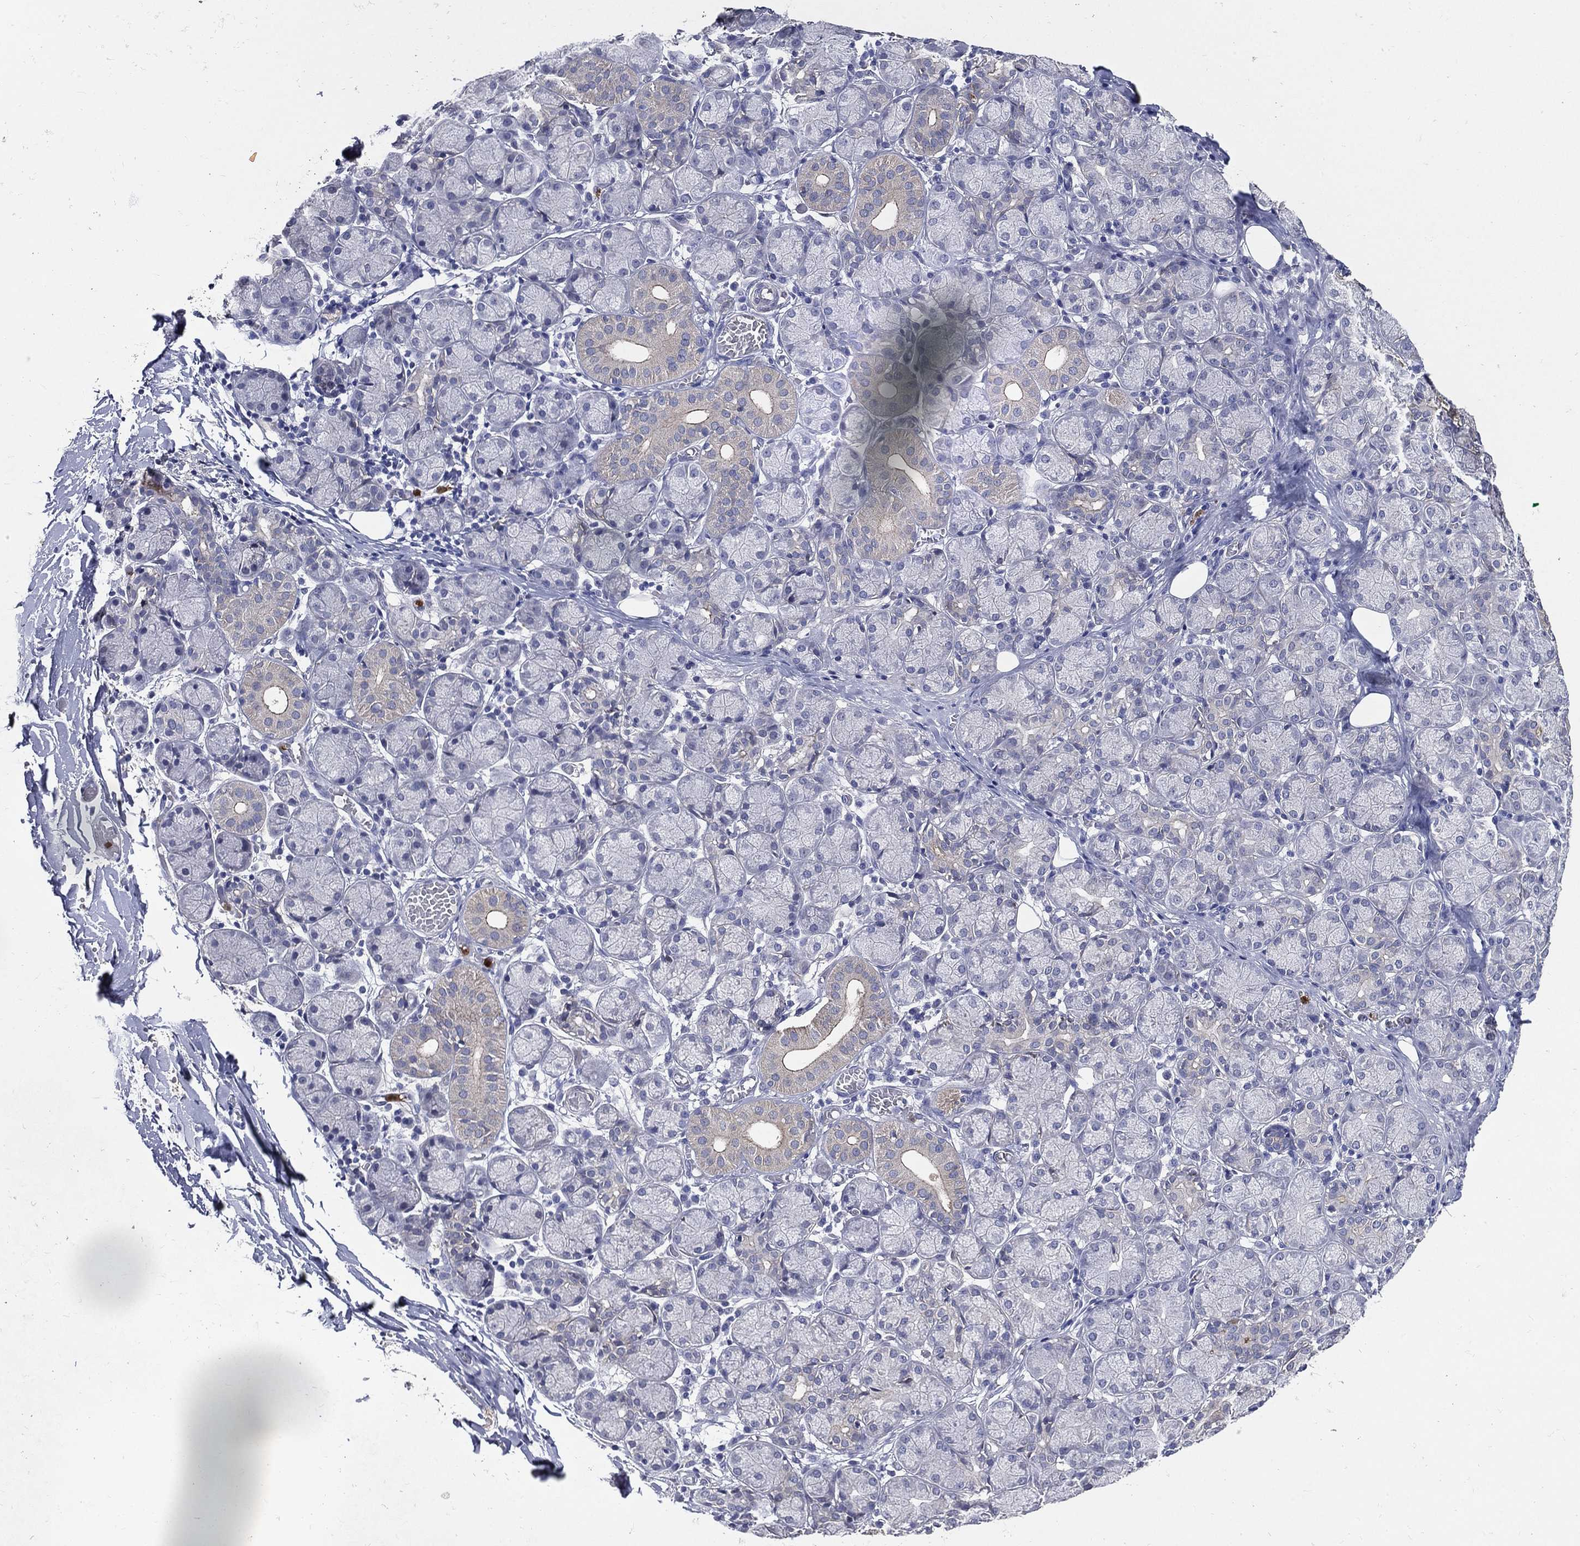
{"staining": {"intensity": "weak", "quantity": "<25%", "location": "cytoplasmic/membranous"}, "tissue": "salivary gland", "cell_type": "Glandular cells", "image_type": "normal", "snomed": [{"axis": "morphology", "description": "Normal tissue, NOS"}, {"axis": "topography", "description": "Salivary gland"}, {"axis": "topography", "description": "Peripheral nerve tissue"}], "caption": "Glandular cells show no significant protein positivity in normal salivary gland. The staining was performed using DAB to visualize the protein expression in brown, while the nuclei were stained in blue with hematoxylin (Magnification: 20x).", "gene": "GPR171", "patient": {"sex": "female", "age": 24}}